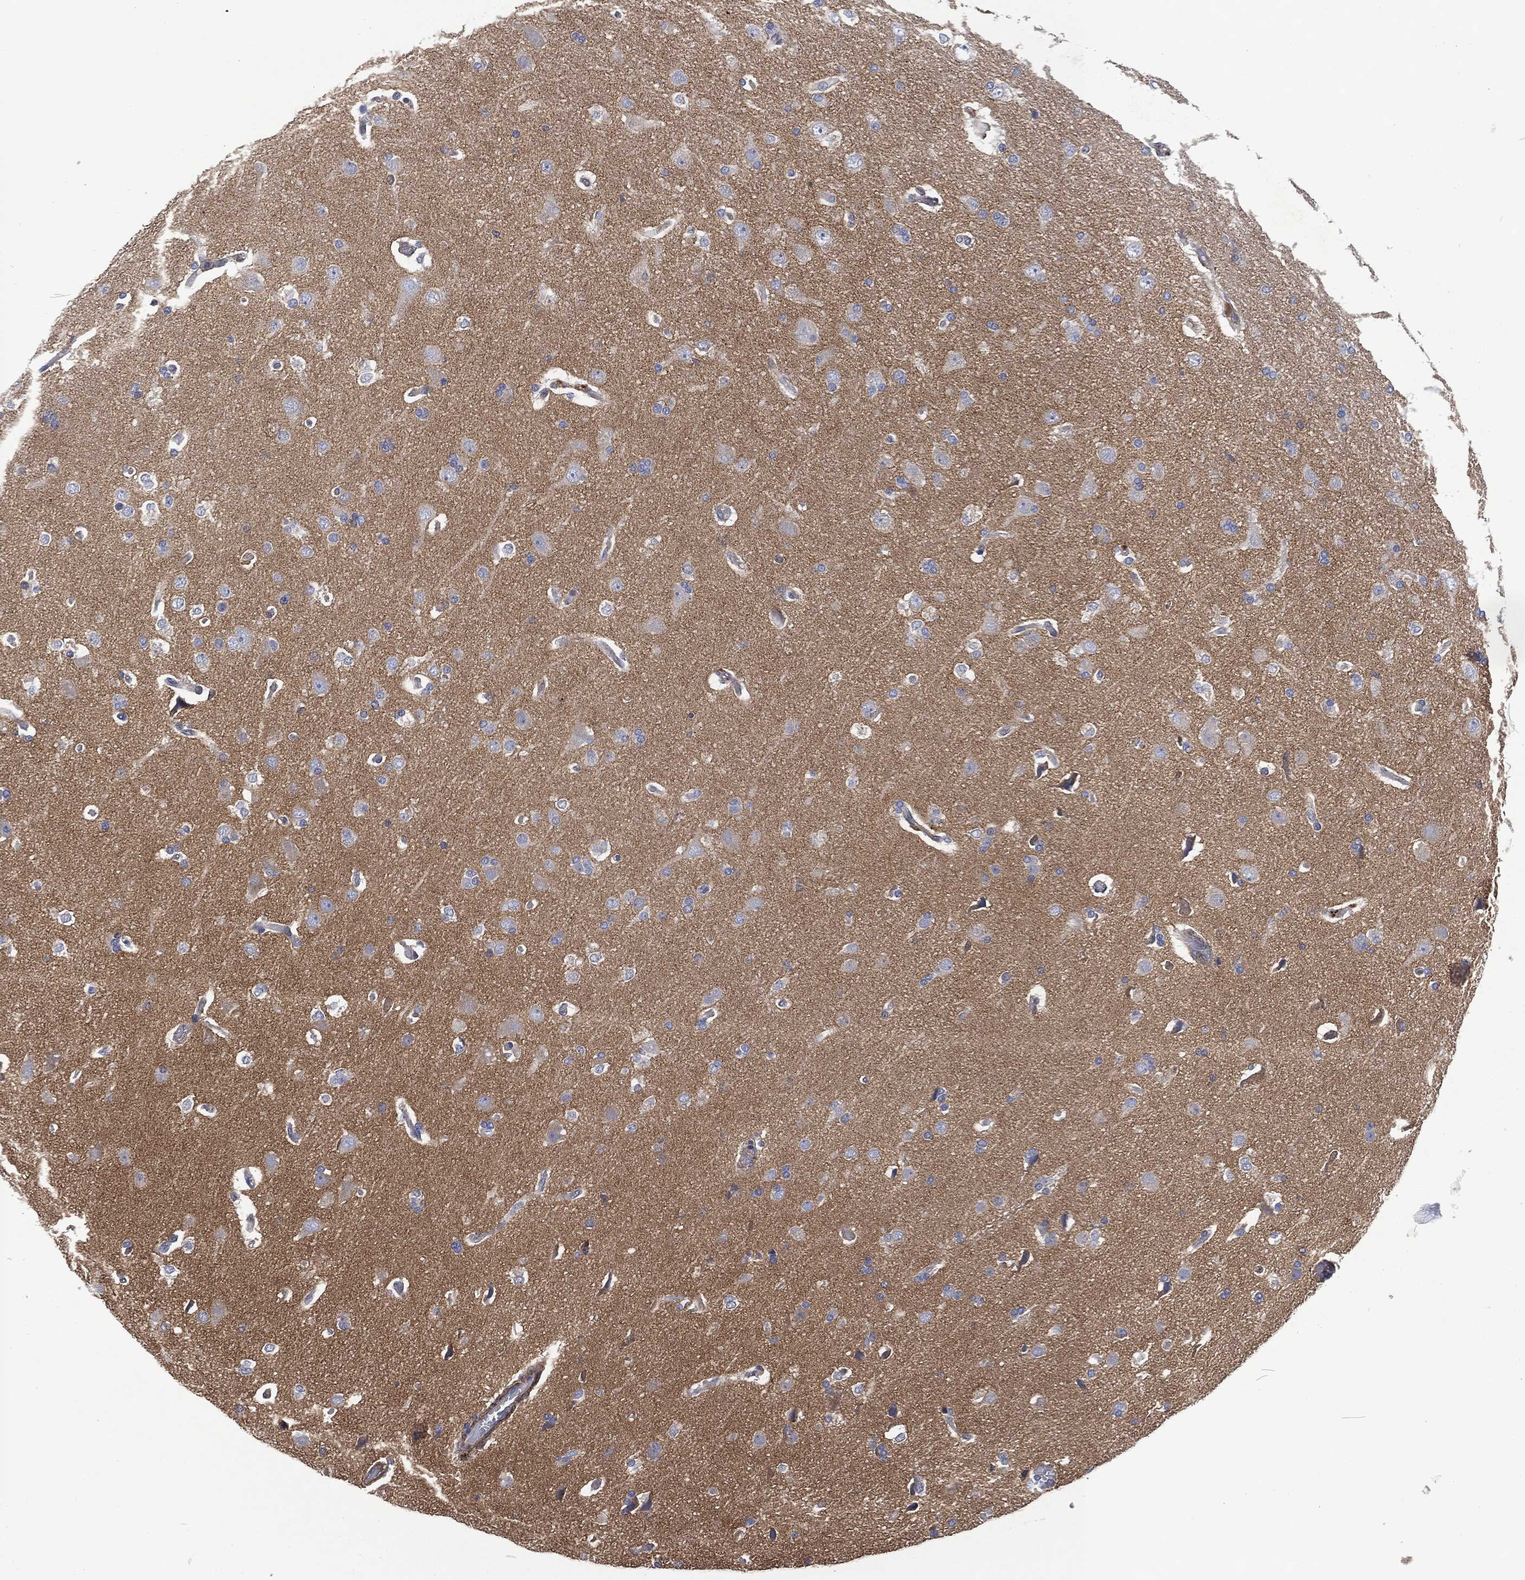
{"staining": {"intensity": "negative", "quantity": "none", "location": "none"}, "tissue": "glioma", "cell_type": "Tumor cells", "image_type": "cancer", "snomed": [{"axis": "morphology", "description": "Glioma, malignant, High grade"}, {"axis": "topography", "description": "Cerebral cortex"}], "caption": "The image reveals no staining of tumor cells in glioma.", "gene": "LGALS9", "patient": {"sex": "male", "age": 70}}